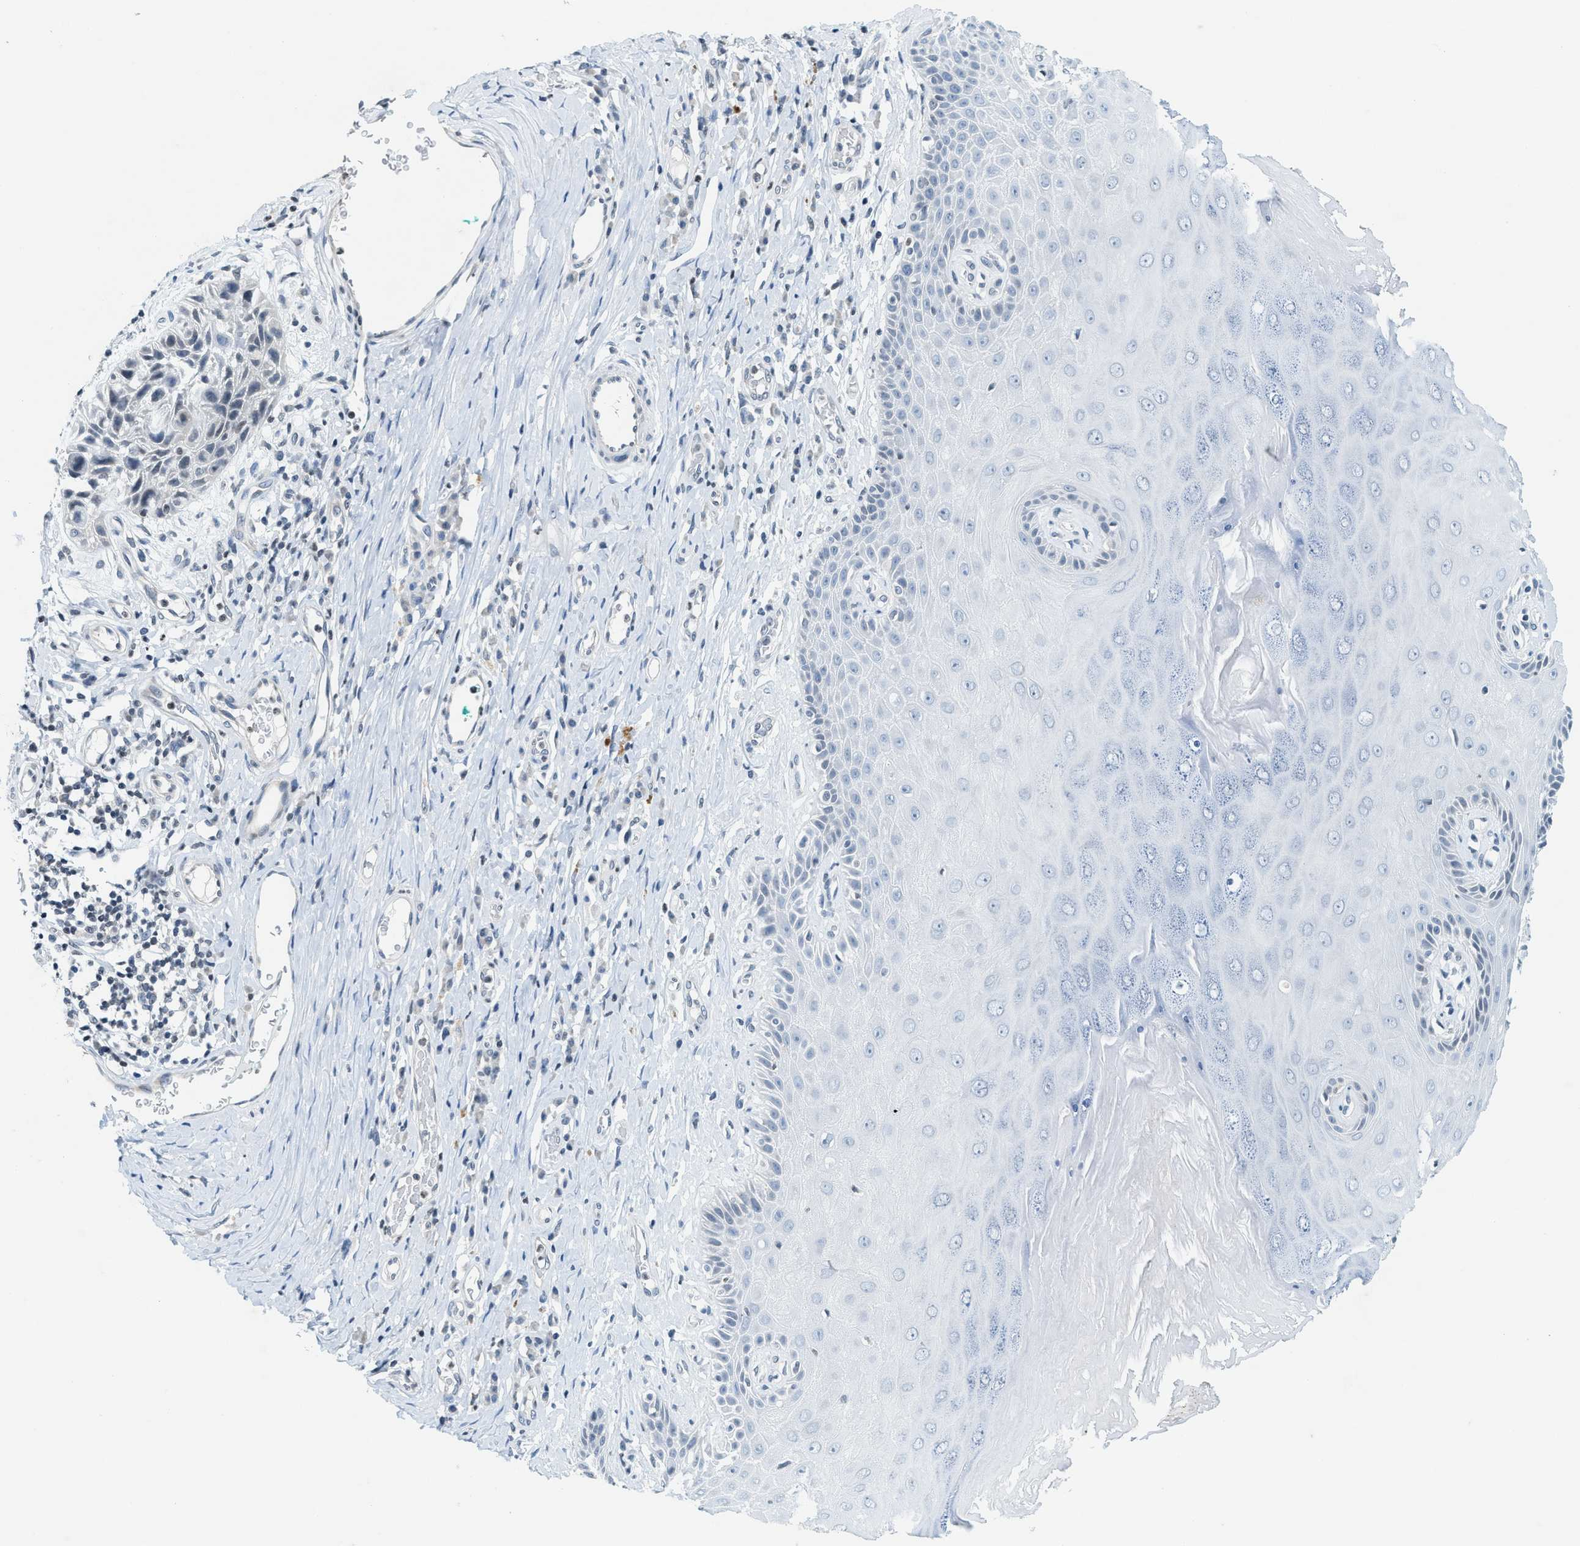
{"staining": {"intensity": "negative", "quantity": "none", "location": "none"}, "tissue": "skin", "cell_type": "Epidermal cells", "image_type": "normal", "snomed": [{"axis": "morphology", "description": "Normal tissue, NOS"}, {"axis": "topography", "description": "Vulva"}], "caption": "There is no significant staining in epidermal cells of skin. The staining was performed using DAB to visualize the protein expression in brown, while the nuclei were stained in blue with hematoxylin (Magnification: 20x).", "gene": "UVRAG", "patient": {"sex": "female", "age": 73}}